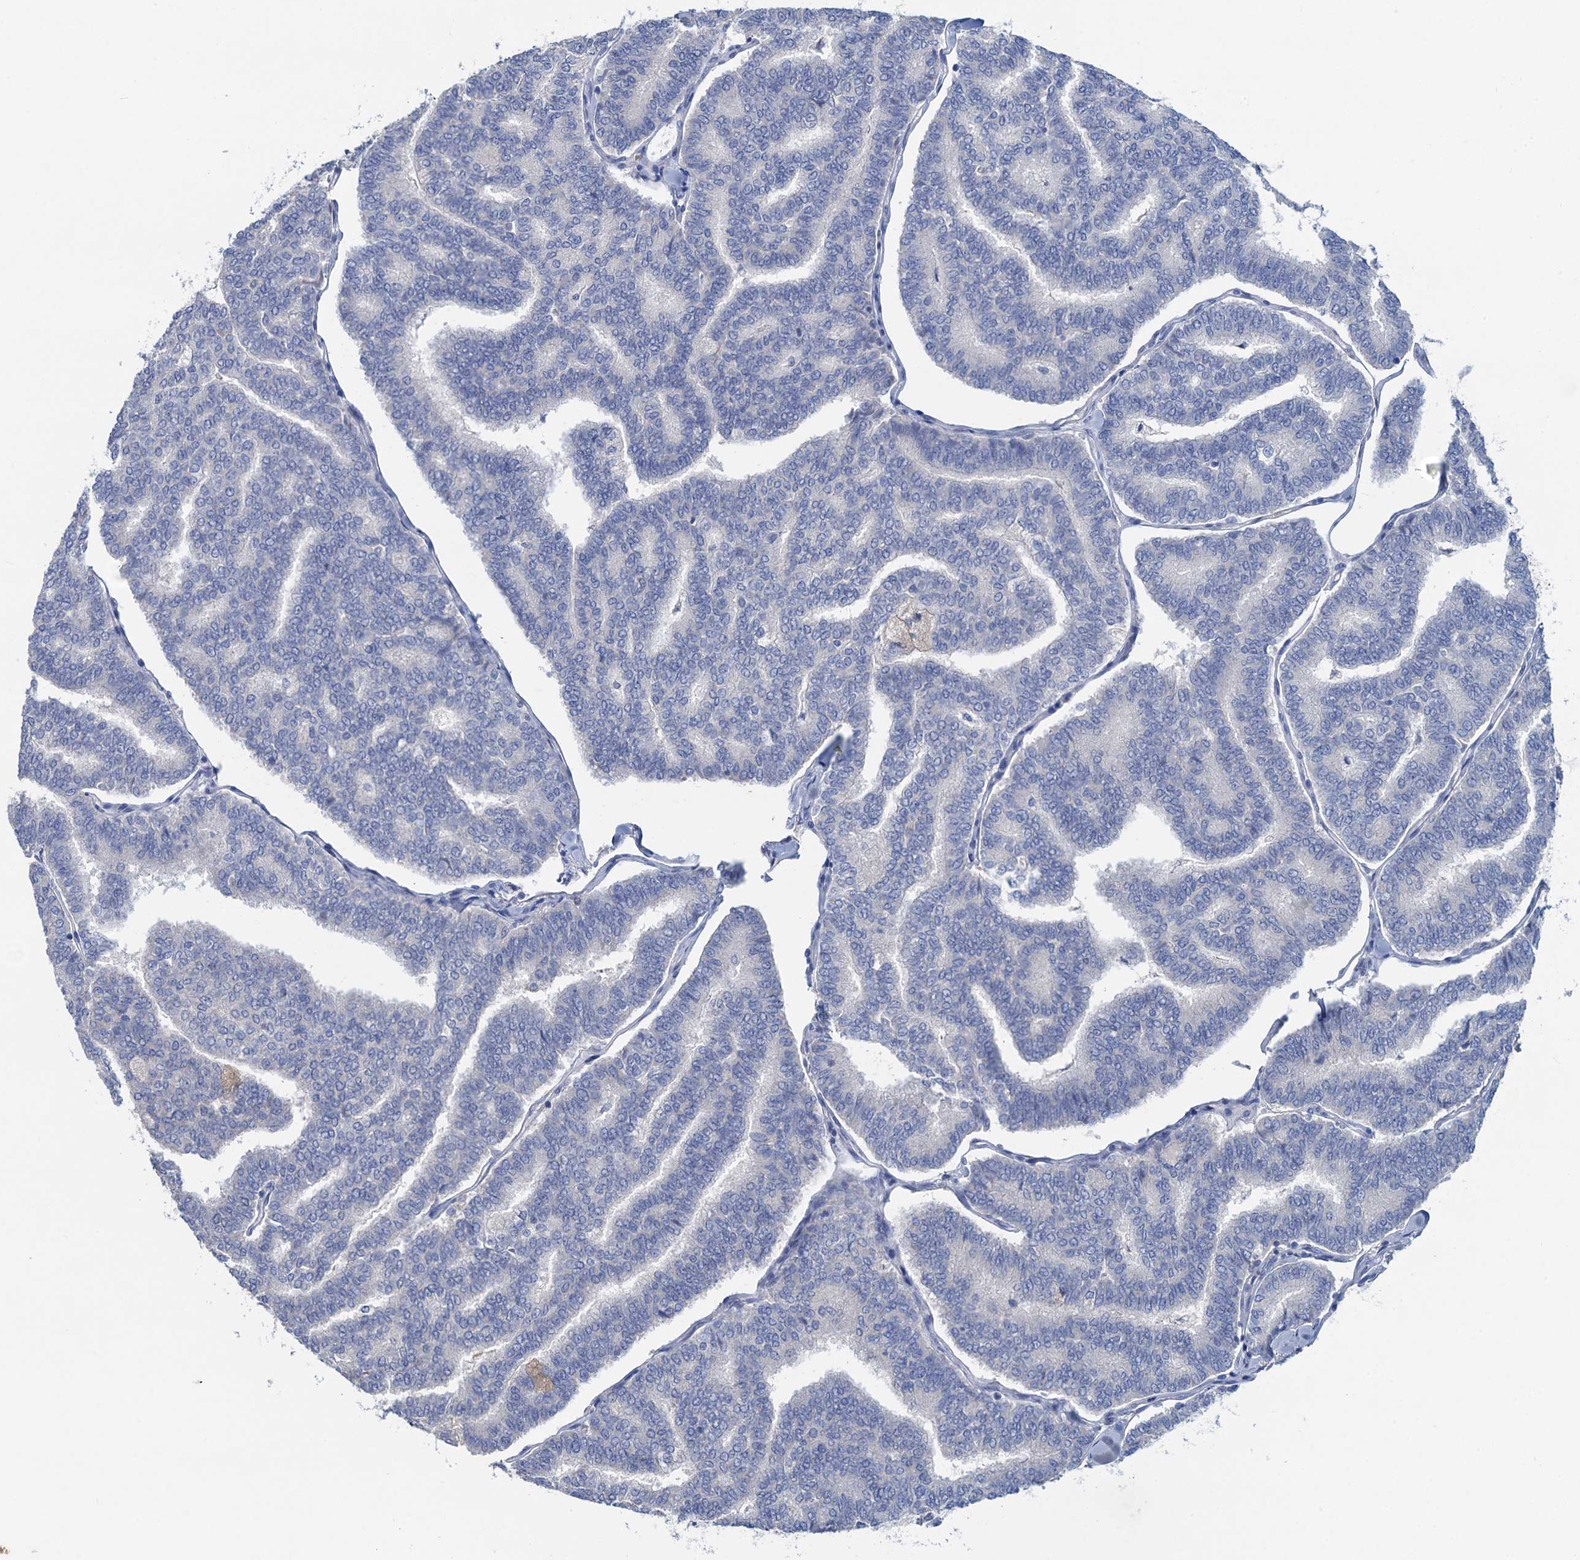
{"staining": {"intensity": "negative", "quantity": "none", "location": "none"}, "tissue": "thyroid cancer", "cell_type": "Tumor cells", "image_type": "cancer", "snomed": [{"axis": "morphology", "description": "Papillary adenocarcinoma, NOS"}, {"axis": "topography", "description": "Thyroid gland"}], "caption": "The image displays no staining of tumor cells in papillary adenocarcinoma (thyroid).", "gene": "RTKN2", "patient": {"sex": "female", "age": 35}}